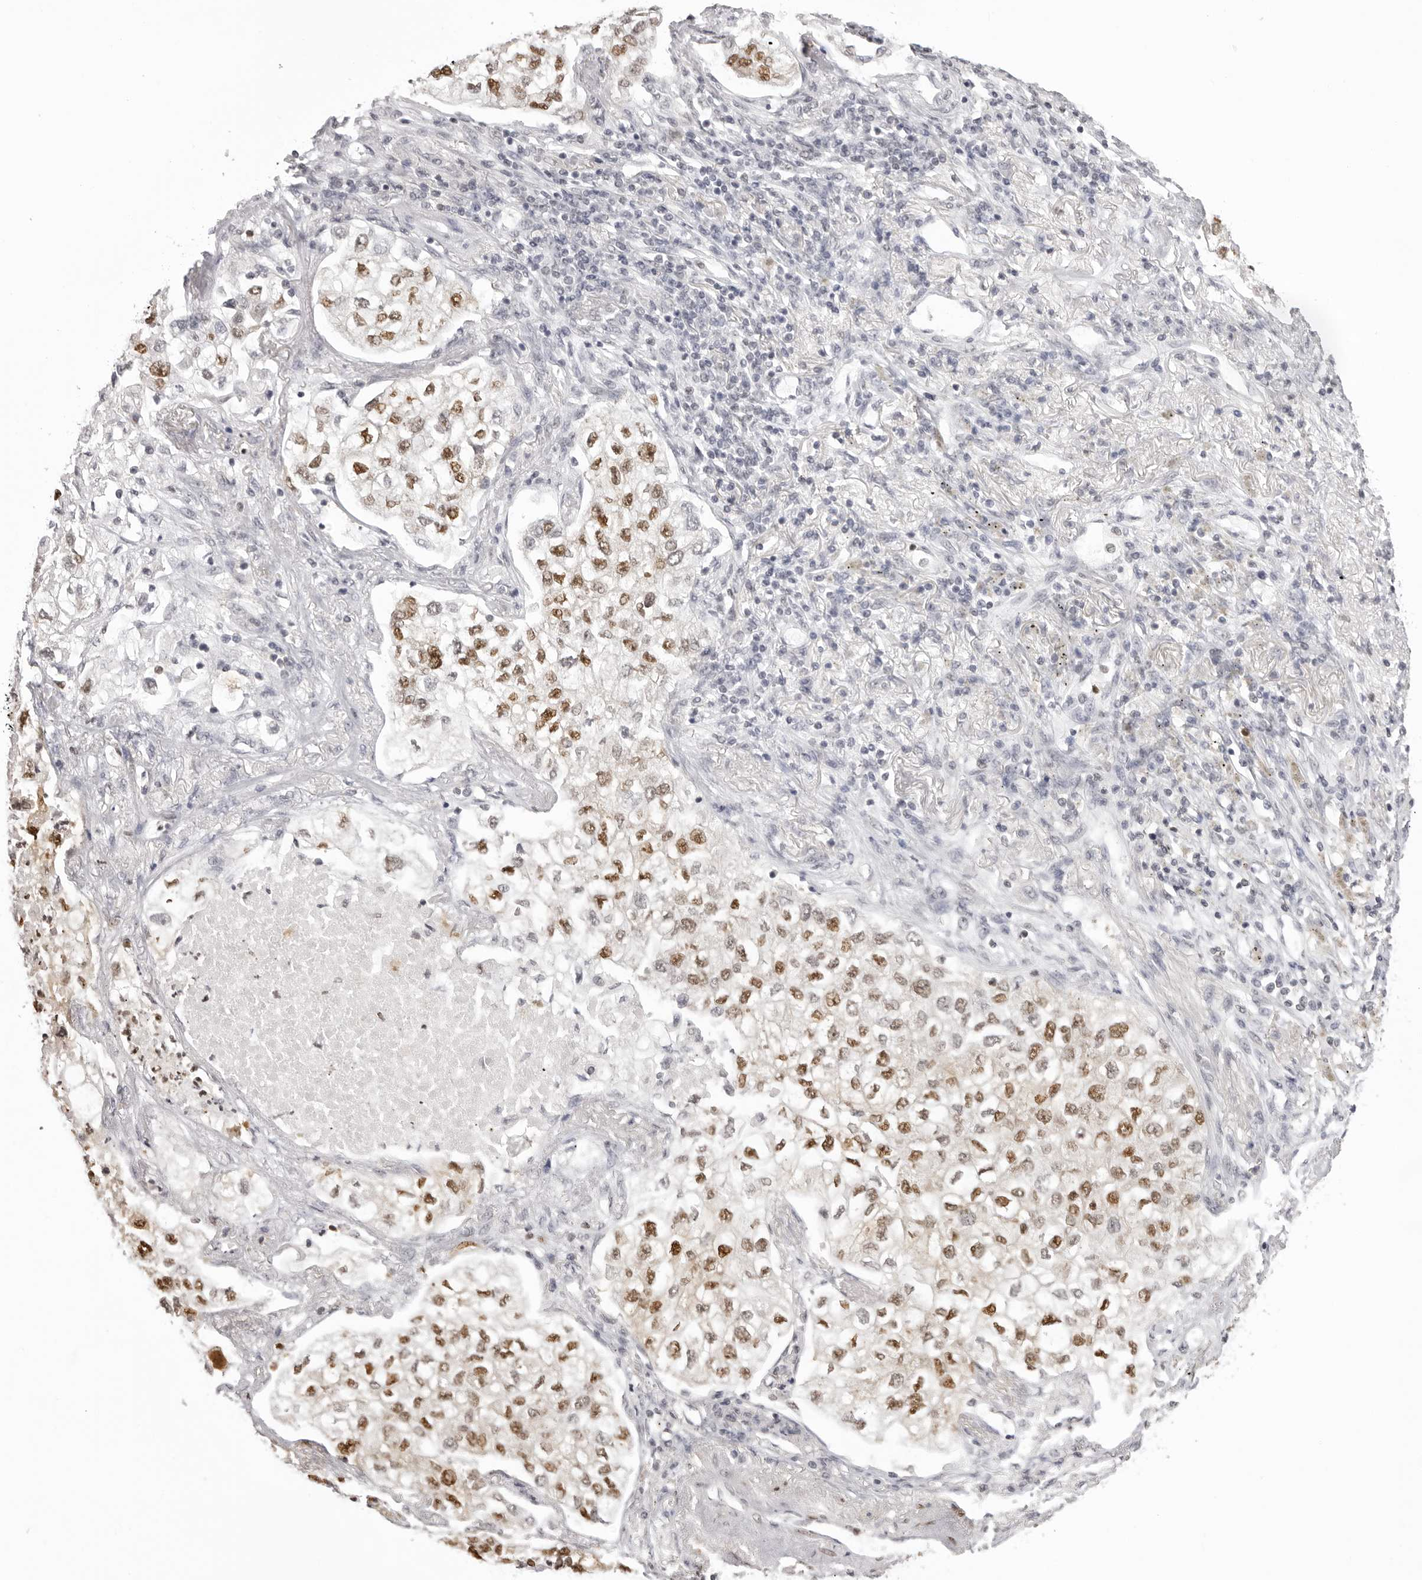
{"staining": {"intensity": "moderate", "quantity": ">75%", "location": "nuclear"}, "tissue": "lung cancer", "cell_type": "Tumor cells", "image_type": "cancer", "snomed": [{"axis": "morphology", "description": "Adenocarcinoma, NOS"}, {"axis": "topography", "description": "Lung"}], "caption": "IHC of human adenocarcinoma (lung) exhibits medium levels of moderate nuclear positivity in approximately >75% of tumor cells.", "gene": "HSPA4", "patient": {"sex": "male", "age": 63}}